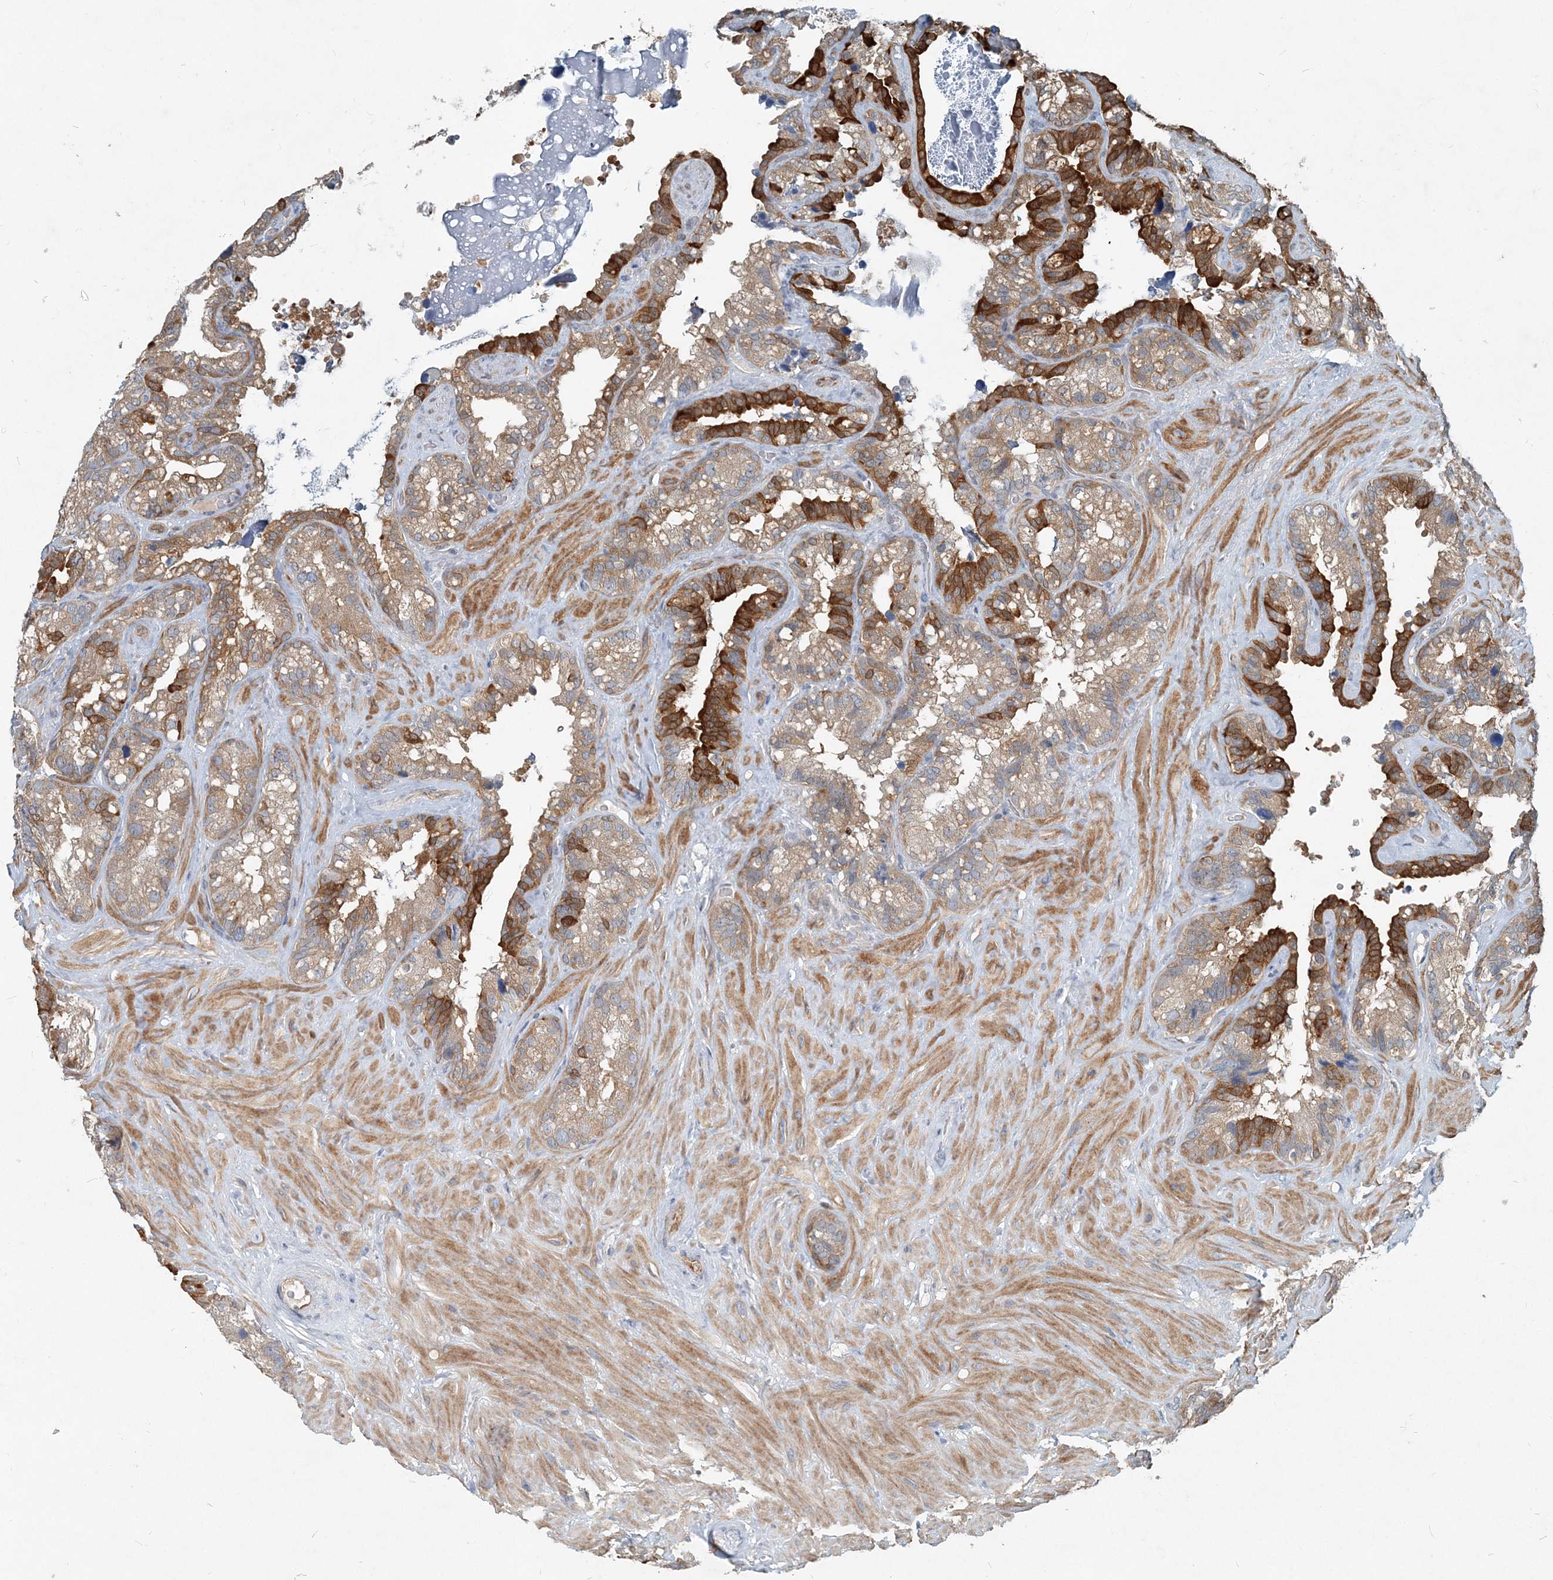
{"staining": {"intensity": "strong", "quantity": "25%-75%", "location": "cytoplasmic/membranous"}, "tissue": "seminal vesicle", "cell_type": "Glandular cells", "image_type": "normal", "snomed": [{"axis": "morphology", "description": "Normal tissue, NOS"}, {"axis": "topography", "description": "Prostate"}, {"axis": "topography", "description": "Seminal veicle"}], "caption": "Immunohistochemical staining of benign seminal vesicle displays 25%-75% levels of strong cytoplasmic/membranous protein positivity in approximately 25%-75% of glandular cells. (IHC, brightfield microscopy, high magnification).", "gene": "ARMH1", "patient": {"sex": "male", "age": 68}}